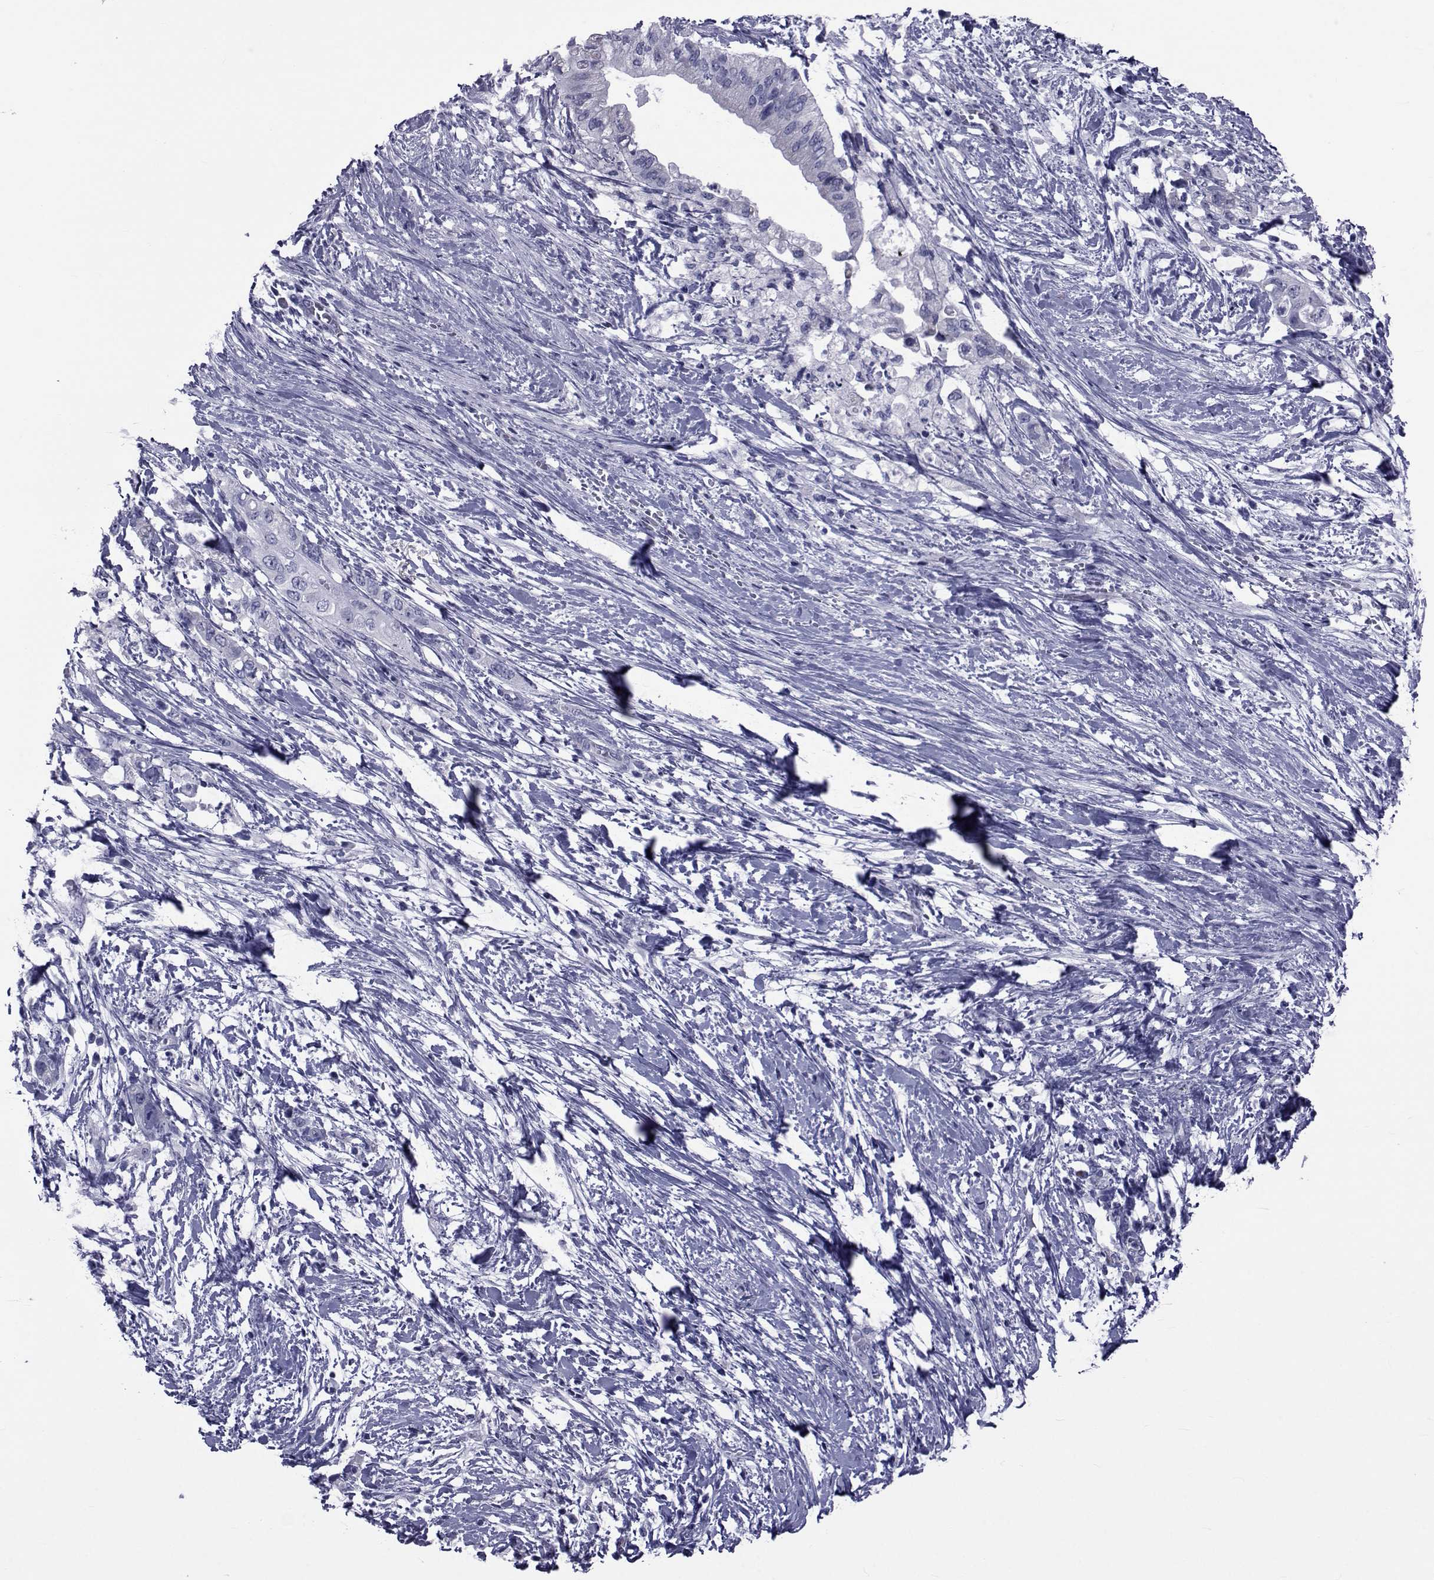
{"staining": {"intensity": "negative", "quantity": "none", "location": "none"}, "tissue": "pancreatic cancer", "cell_type": "Tumor cells", "image_type": "cancer", "snomed": [{"axis": "morphology", "description": "Adenocarcinoma, NOS"}, {"axis": "topography", "description": "Pancreas"}], "caption": "Tumor cells are negative for protein expression in human pancreatic cancer (adenocarcinoma). (Brightfield microscopy of DAB immunohistochemistry at high magnification).", "gene": "GKAP1", "patient": {"sex": "female", "age": 72}}